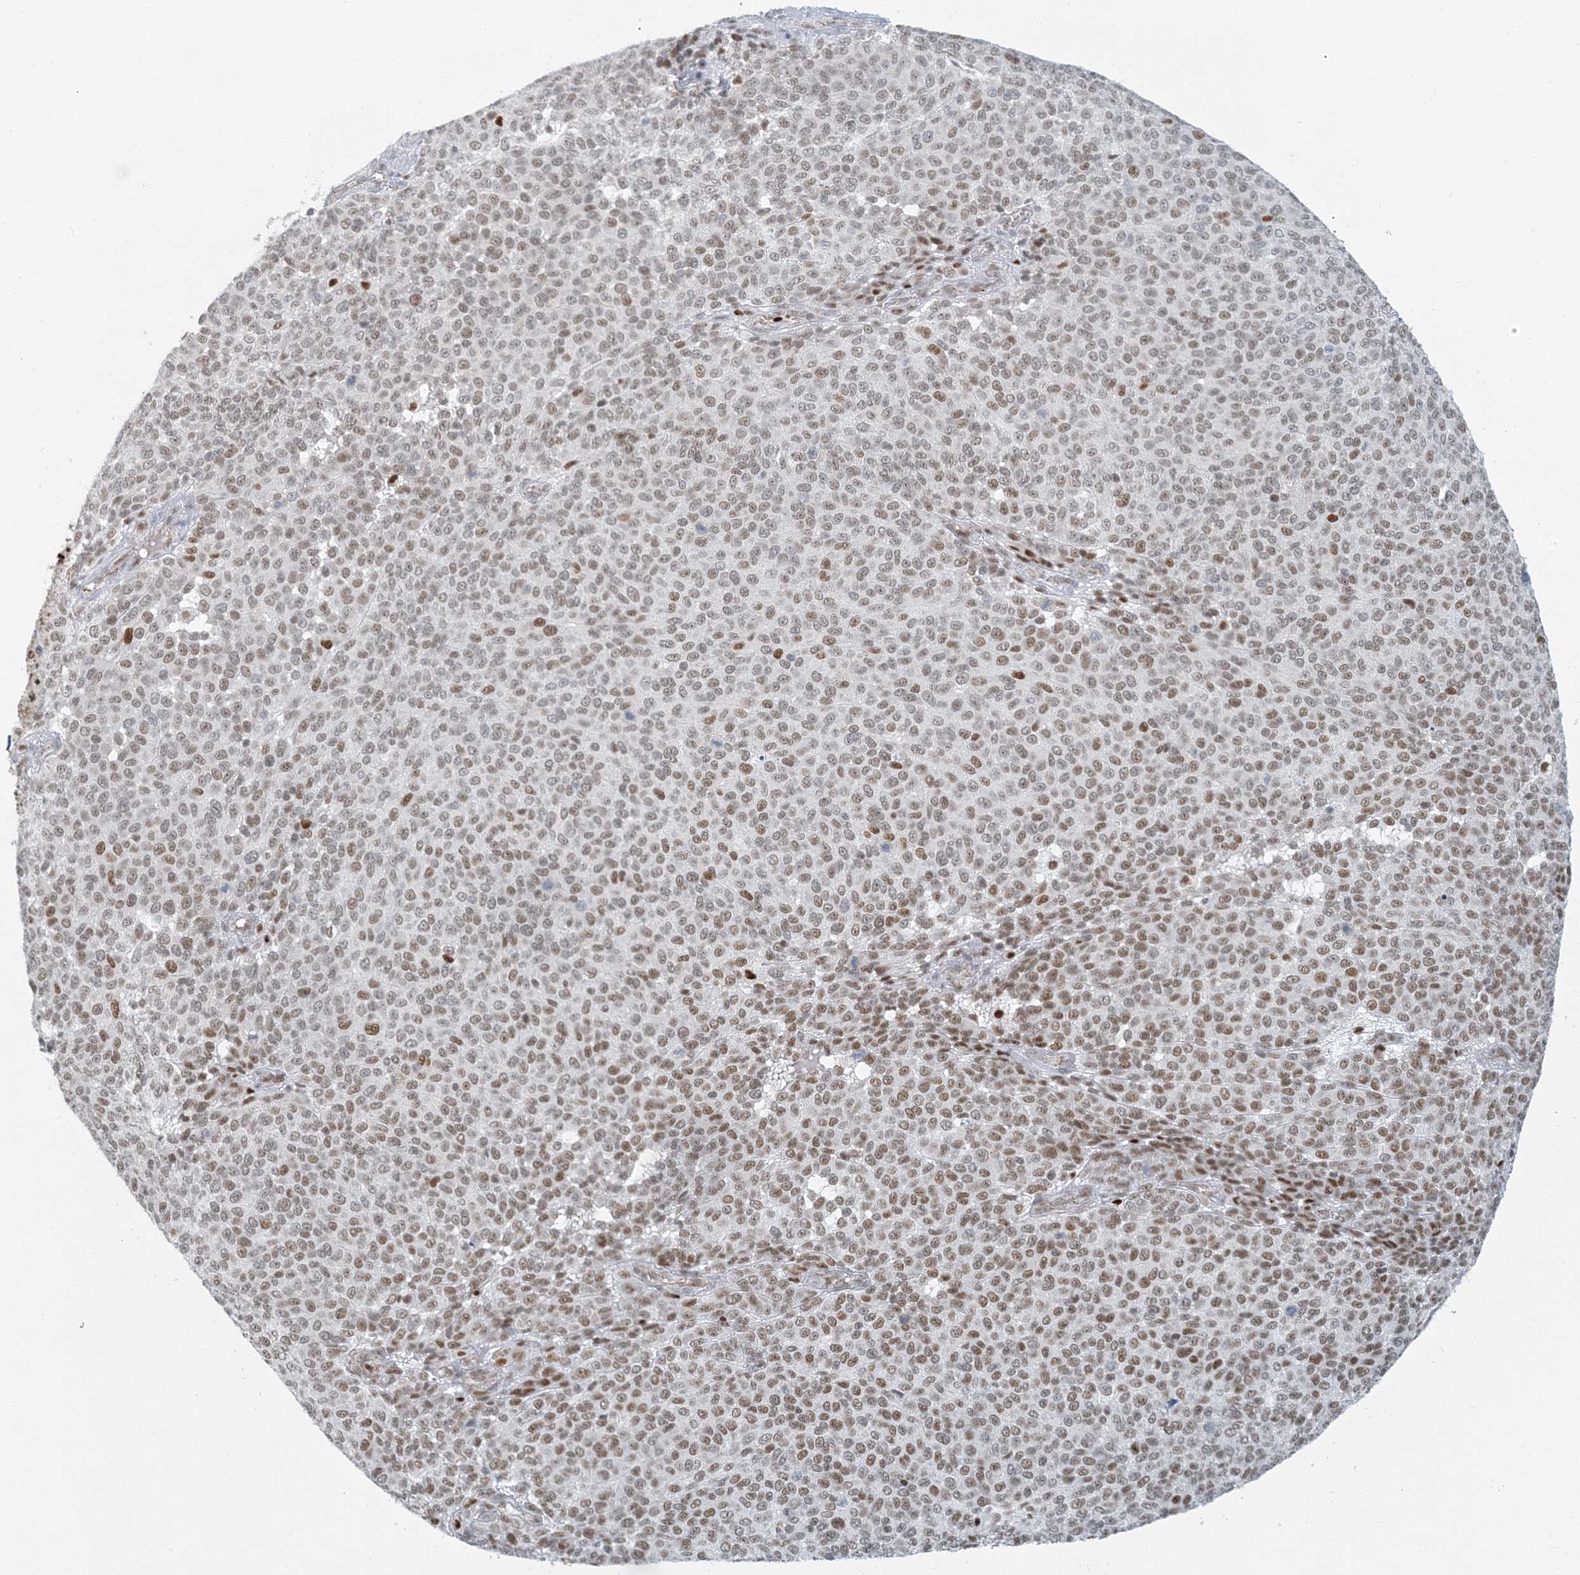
{"staining": {"intensity": "weak", "quantity": ">75%", "location": "nuclear"}, "tissue": "melanoma", "cell_type": "Tumor cells", "image_type": "cancer", "snomed": [{"axis": "morphology", "description": "Malignant melanoma, NOS"}, {"axis": "topography", "description": "Skin"}], "caption": "Immunohistochemistry of malignant melanoma reveals low levels of weak nuclear positivity in approximately >75% of tumor cells.", "gene": "AK9", "patient": {"sex": "male", "age": 49}}